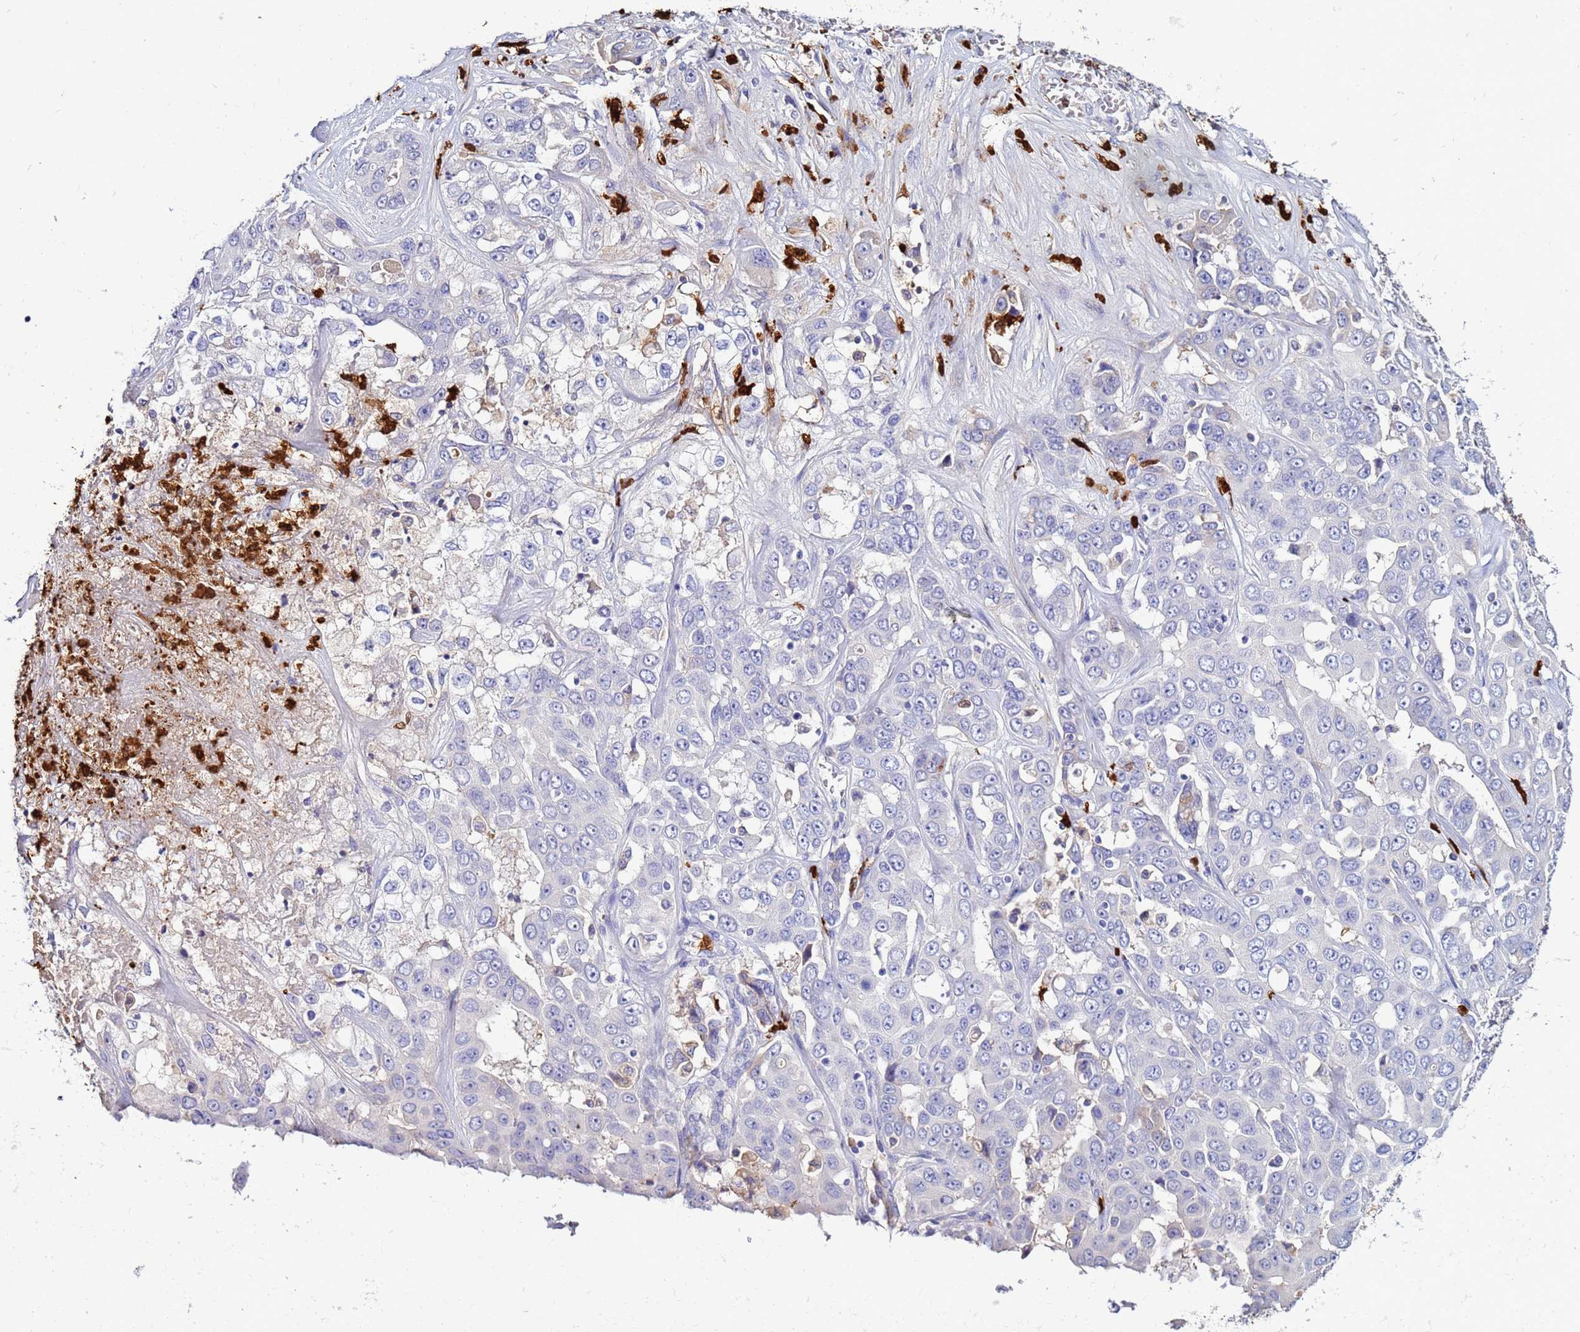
{"staining": {"intensity": "negative", "quantity": "none", "location": "none"}, "tissue": "liver cancer", "cell_type": "Tumor cells", "image_type": "cancer", "snomed": [{"axis": "morphology", "description": "Cholangiocarcinoma"}, {"axis": "topography", "description": "Liver"}], "caption": "Liver cancer (cholangiocarcinoma) stained for a protein using IHC reveals no positivity tumor cells.", "gene": "TUBAL3", "patient": {"sex": "female", "age": 52}}